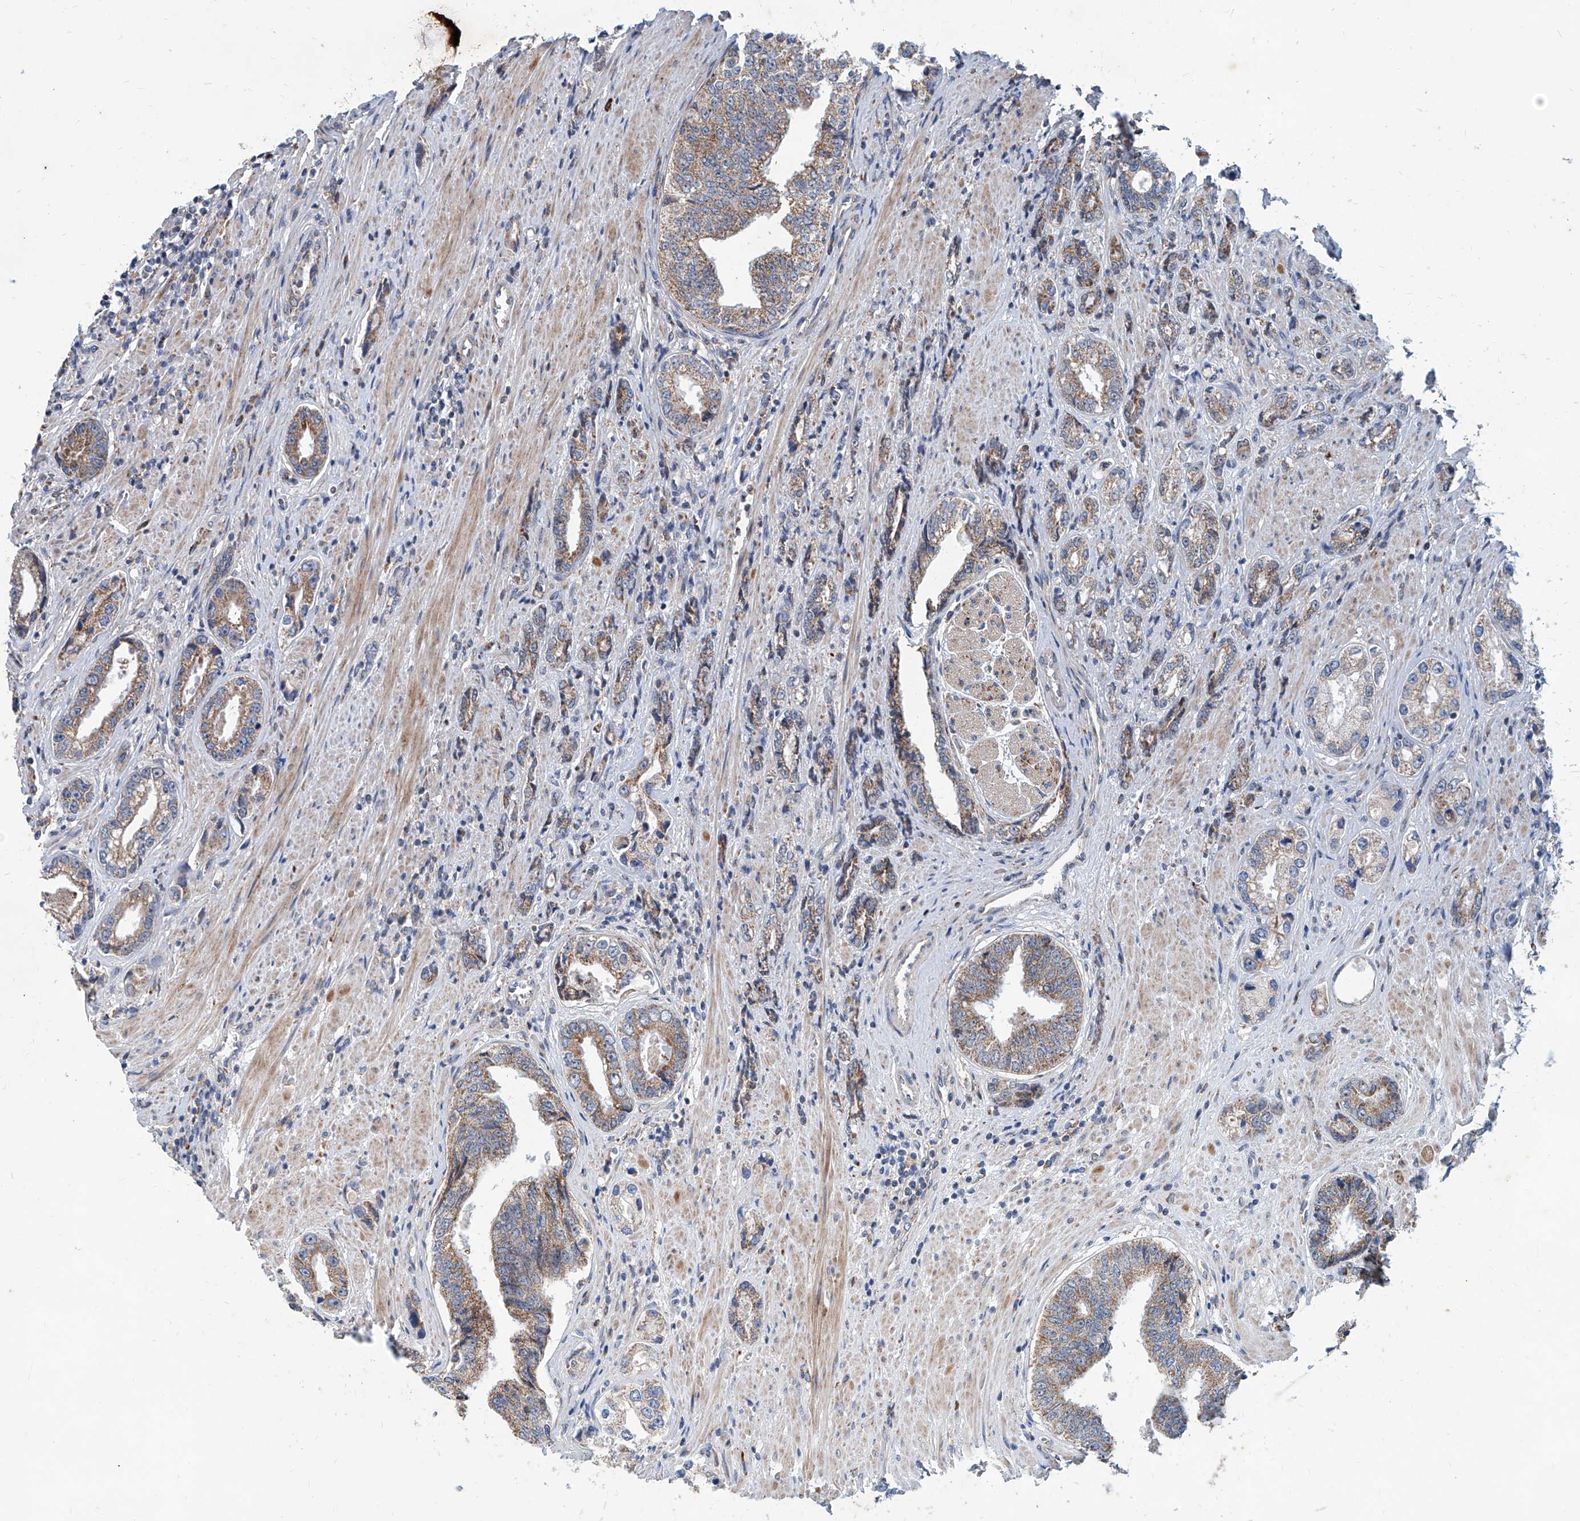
{"staining": {"intensity": "moderate", "quantity": ">75%", "location": "cytoplasmic/membranous"}, "tissue": "prostate cancer", "cell_type": "Tumor cells", "image_type": "cancer", "snomed": [{"axis": "morphology", "description": "Adenocarcinoma, High grade"}, {"axis": "topography", "description": "Prostate"}], "caption": "This is an image of immunohistochemistry (IHC) staining of prostate adenocarcinoma (high-grade), which shows moderate staining in the cytoplasmic/membranous of tumor cells.", "gene": "USP48", "patient": {"sex": "male", "age": 61}}